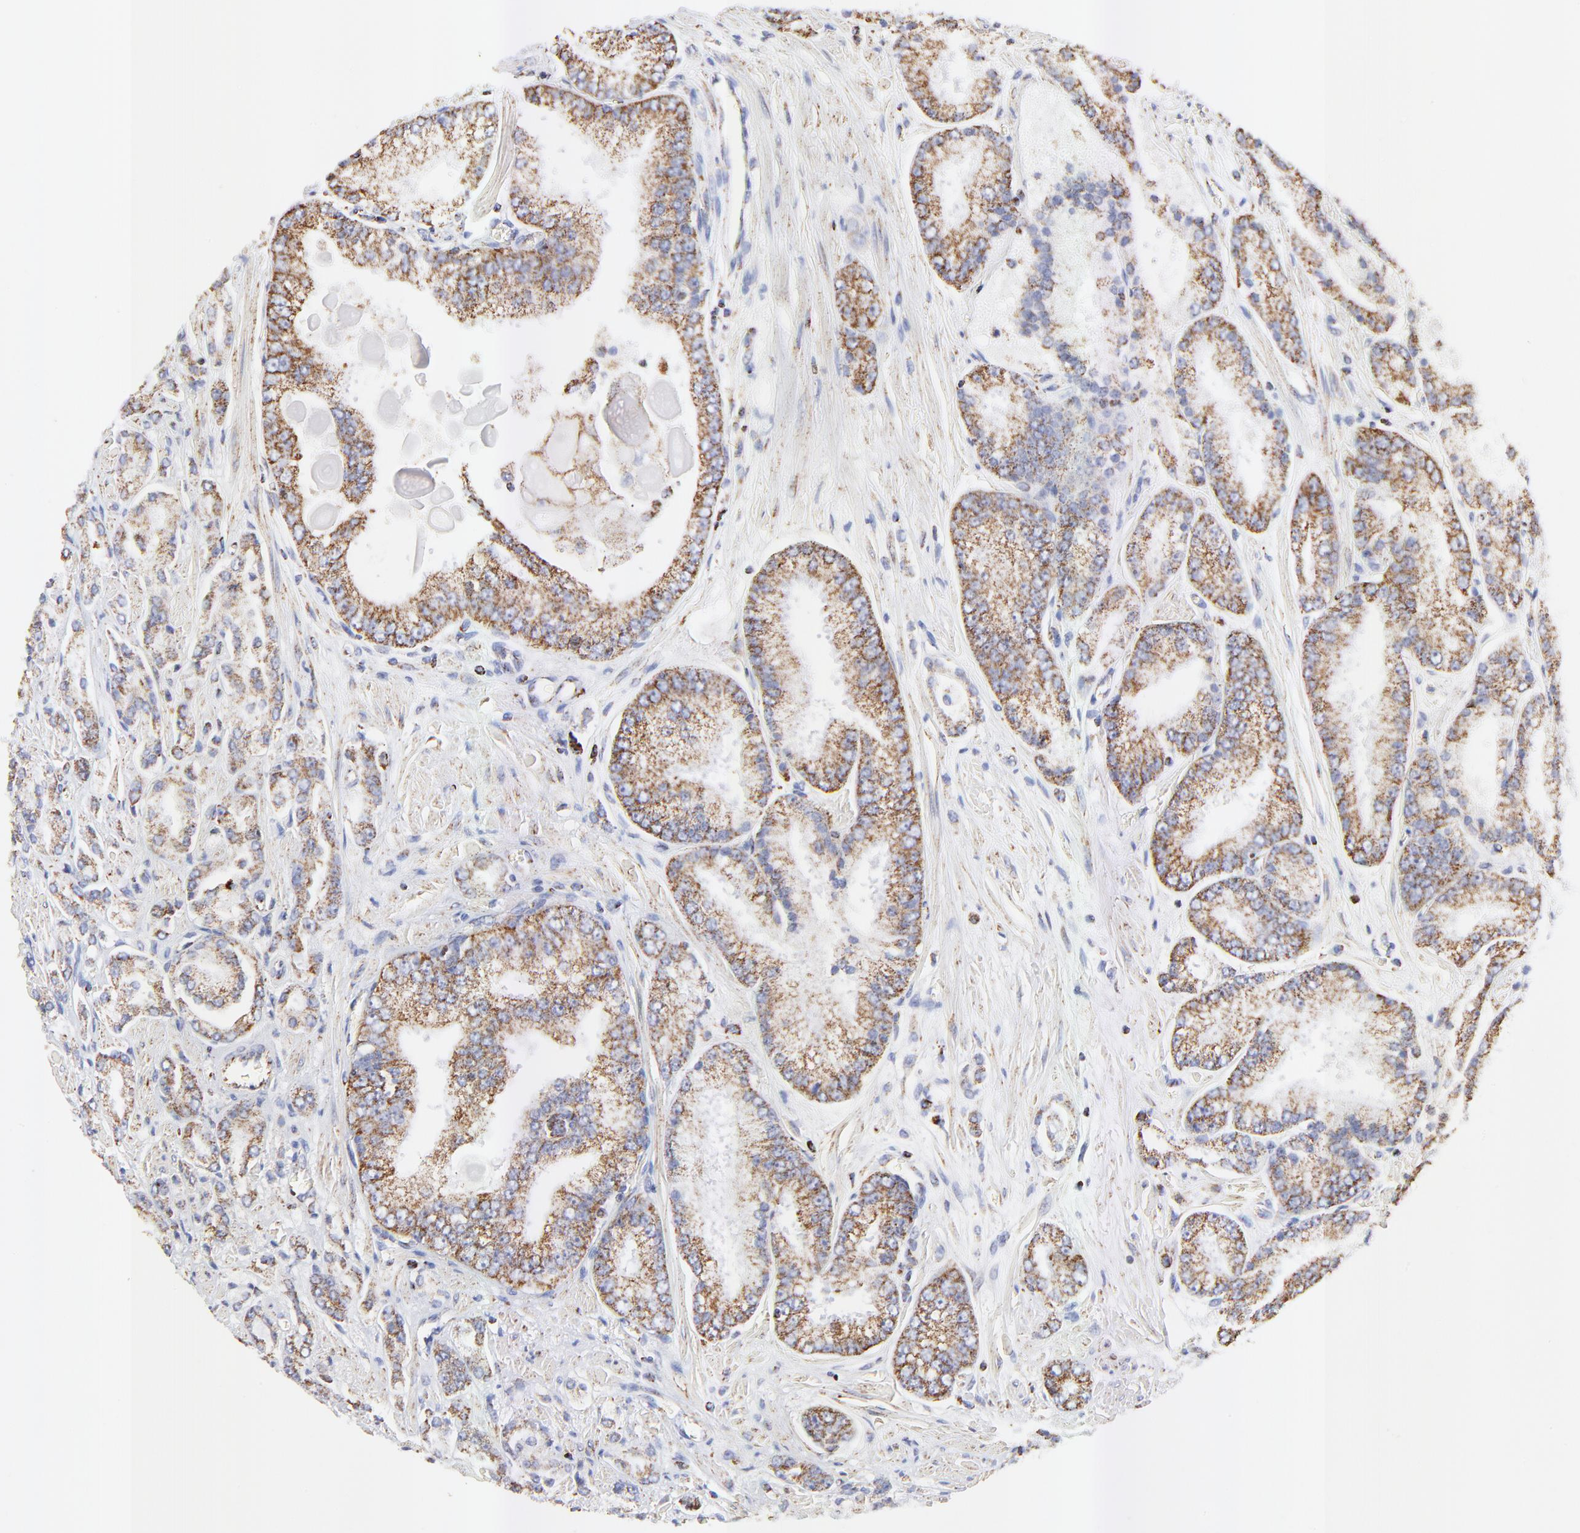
{"staining": {"intensity": "moderate", "quantity": ">75%", "location": "cytoplasmic/membranous"}, "tissue": "prostate cancer", "cell_type": "Tumor cells", "image_type": "cancer", "snomed": [{"axis": "morphology", "description": "Adenocarcinoma, High grade"}, {"axis": "topography", "description": "Prostate"}], "caption": "This image displays immunohistochemistry staining of human prostate cancer, with medium moderate cytoplasmic/membranous positivity in about >75% of tumor cells.", "gene": "COX4I1", "patient": {"sex": "male", "age": 71}}